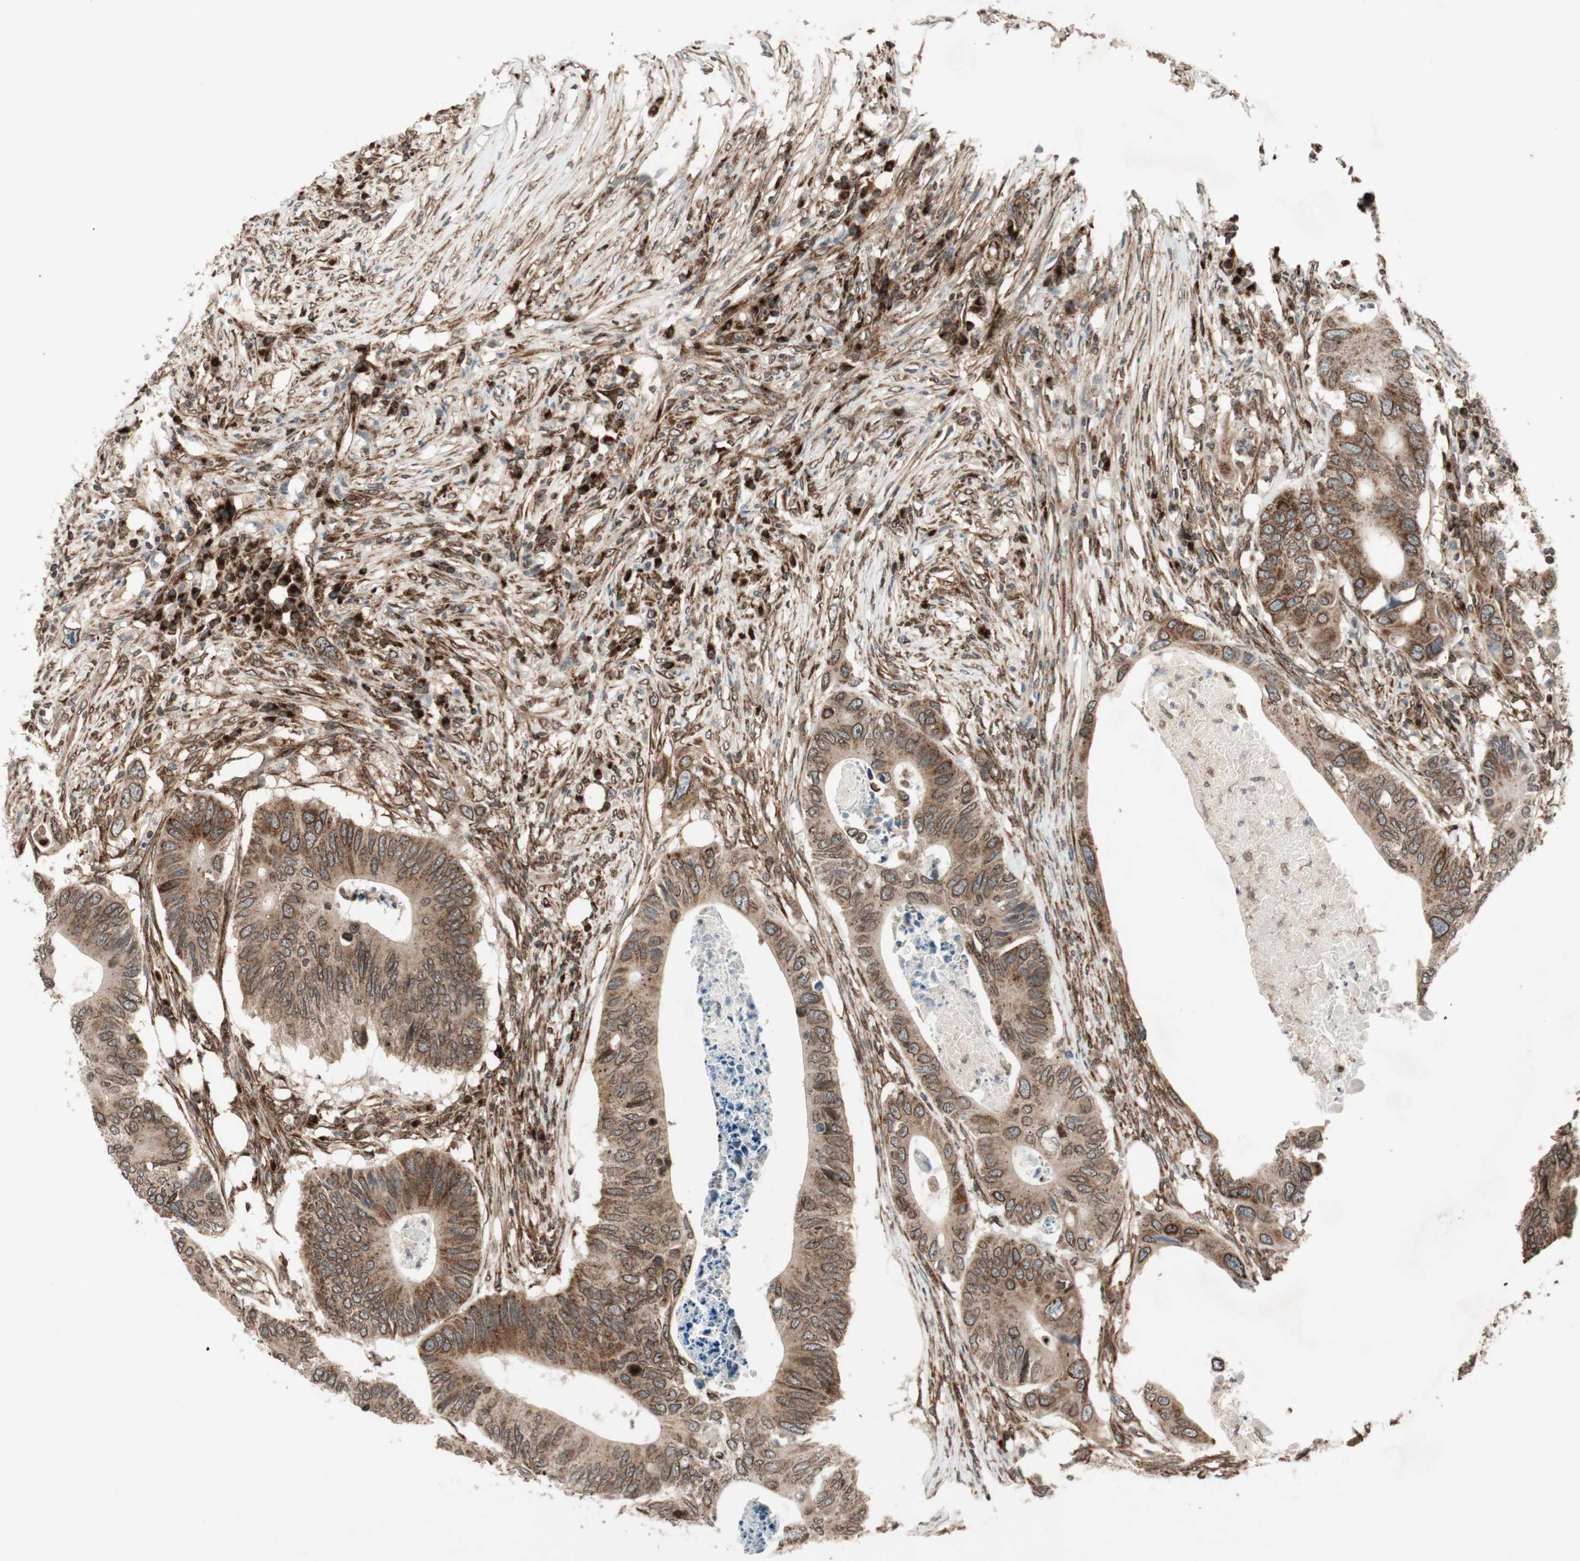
{"staining": {"intensity": "strong", "quantity": ">75%", "location": "cytoplasmic/membranous,nuclear"}, "tissue": "colorectal cancer", "cell_type": "Tumor cells", "image_type": "cancer", "snomed": [{"axis": "morphology", "description": "Adenocarcinoma, NOS"}, {"axis": "topography", "description": "Colon"}], "caption": "High-magnification brightfield microscopy of adenocarcinoma (colorectal) stained with DAB (brown) and counterstained with hematoxylin (blue). tumor cells exhibit strong cytoplasmic/membranous and nuclear expression is present in about>75% of cells.", "gene": "NUP62", "patient": {"sex": "male", "age": 71}}